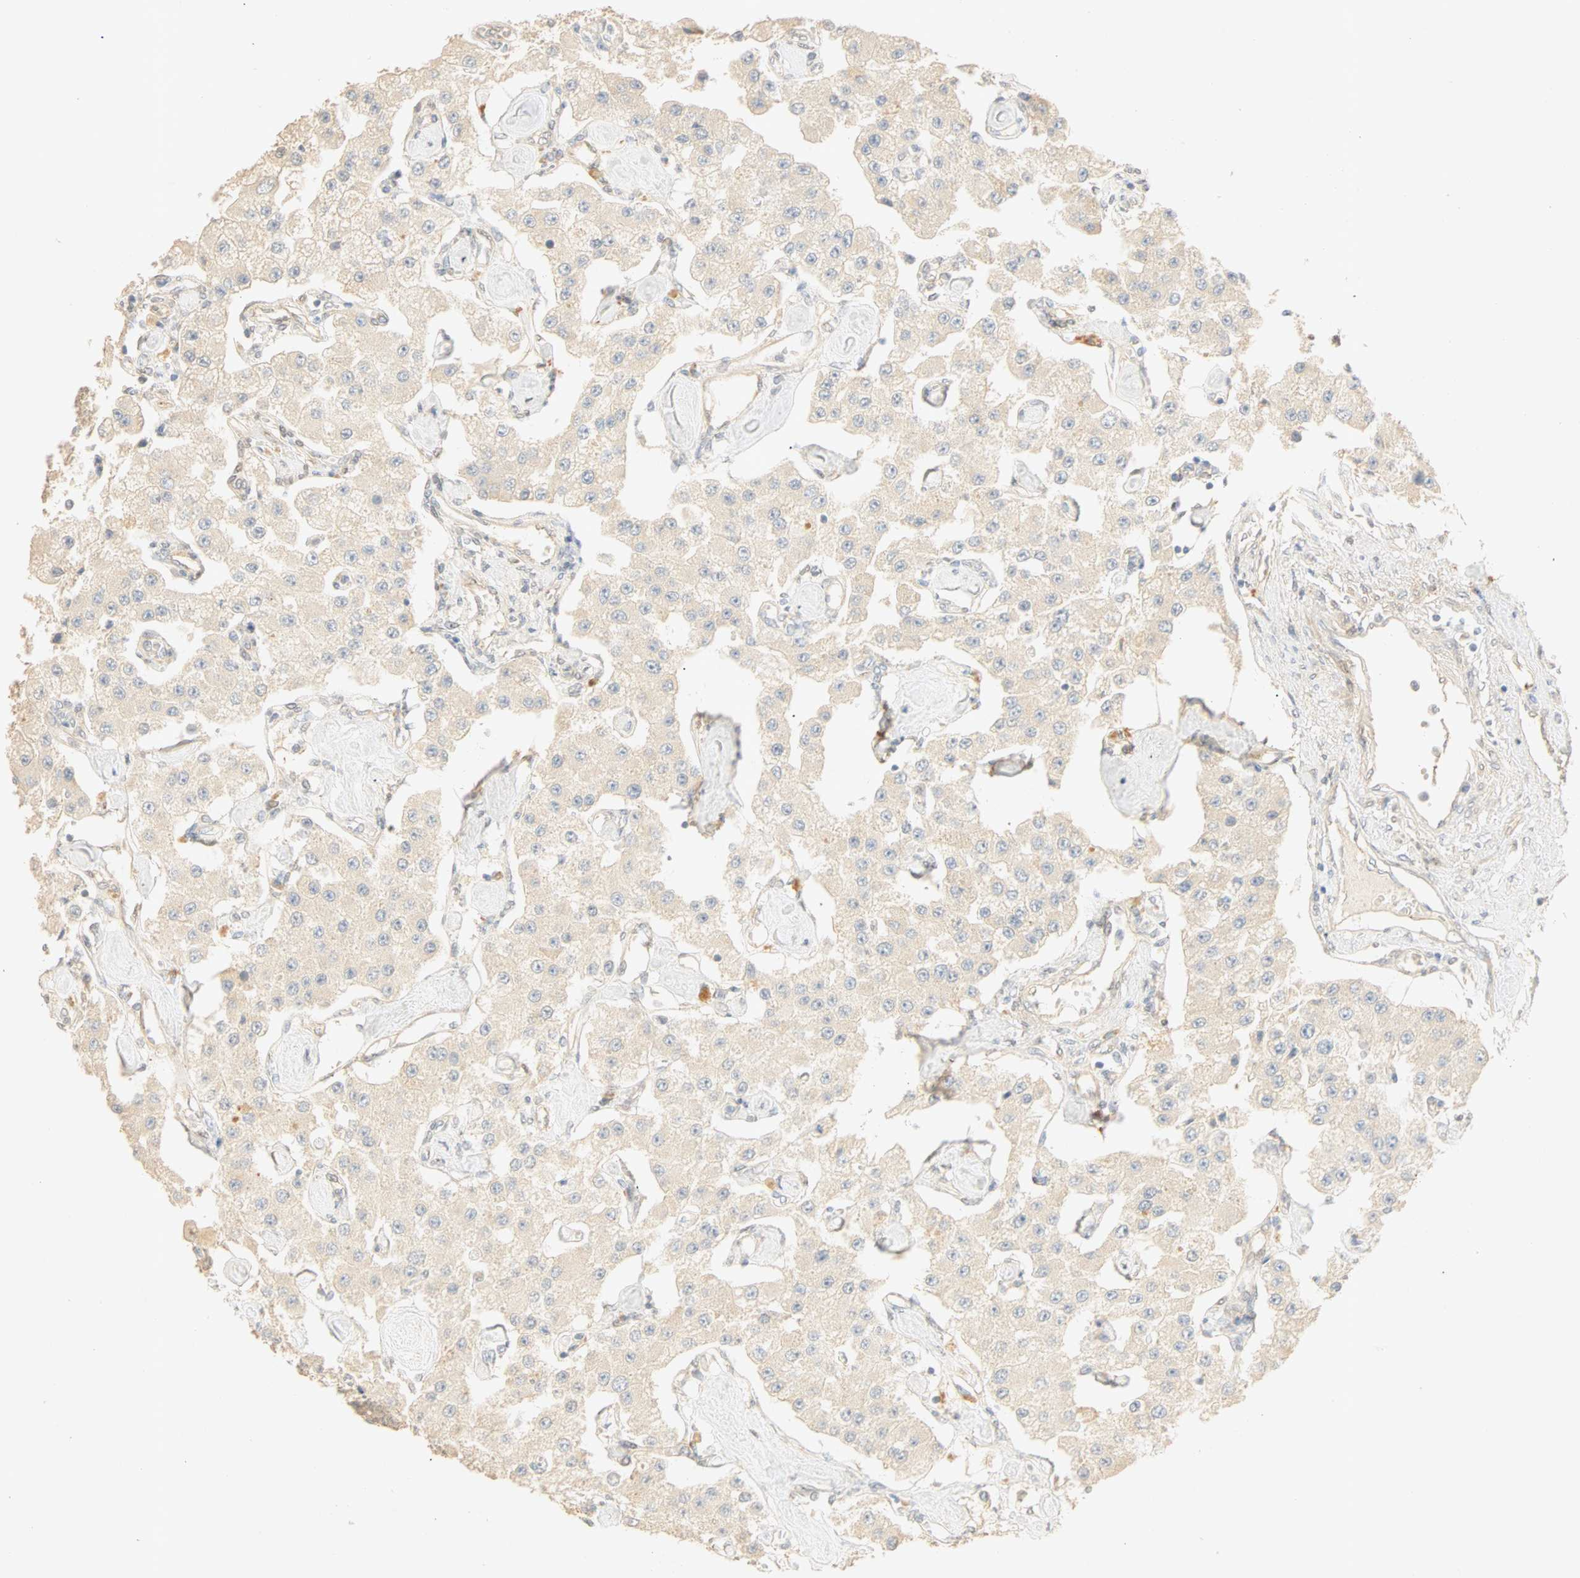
{"staining": {"intensity": "weak", "quantity": "<25%", "location": "cytoplasmic/membranous"}, "tissue": "carcinoid", "cell_type": "Tumor cells", "image_type": "cancer", "snomed": [{"axis": "morphology", "description": "Carcinoid, malignant, NOS"}, {"axis": "topography", "description": "Pancreas"}], "caption": "Immunohistochemistry (IHC) histopathology image of carcinoid stained for a protein (brown), which reveals no staining in tumor cells.", "gene": "SELENBP1", "patient": {"sex": "male", "age": 41}}